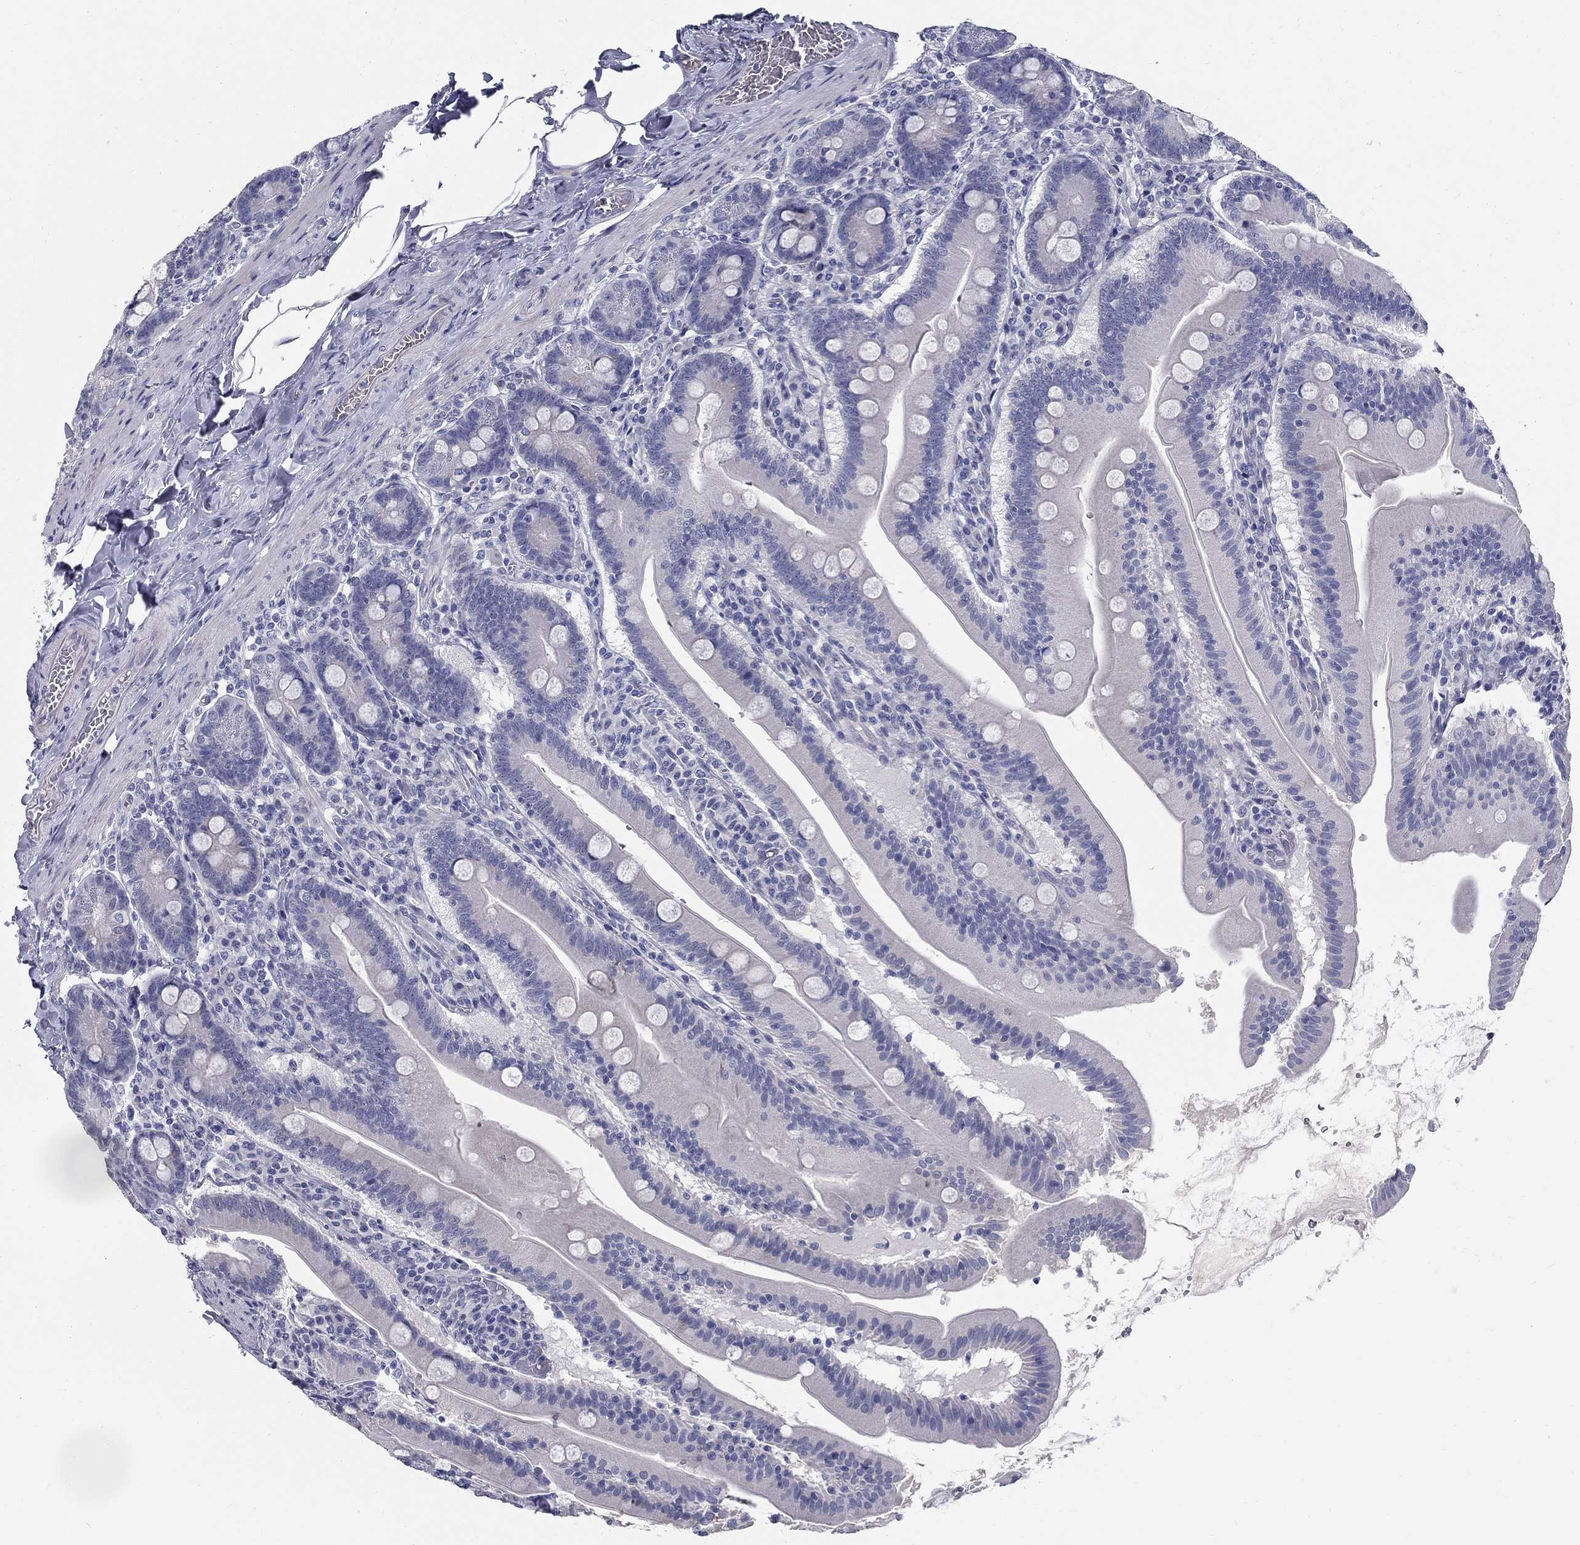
{"staining": {"intensity": "strong", "quantity": "<25%", "location": "cytoplasmic/membranous"}, "tissue": "small intestine", "cell_type": "Glandular cells", "image_type": "normal", "snomed": [{"axis": "morphology", "description": "Normal tissue, NOS"}, {"axis": "topography", "description": "Small intestine"}], "caption": "Small intestine stained with immunohistochemistry exhibits strong cytoplasmic/membranous positivity in about <25% of glandular cells.", "gene": "TGM4", "patient": {"sex": "male", "age": 37}}